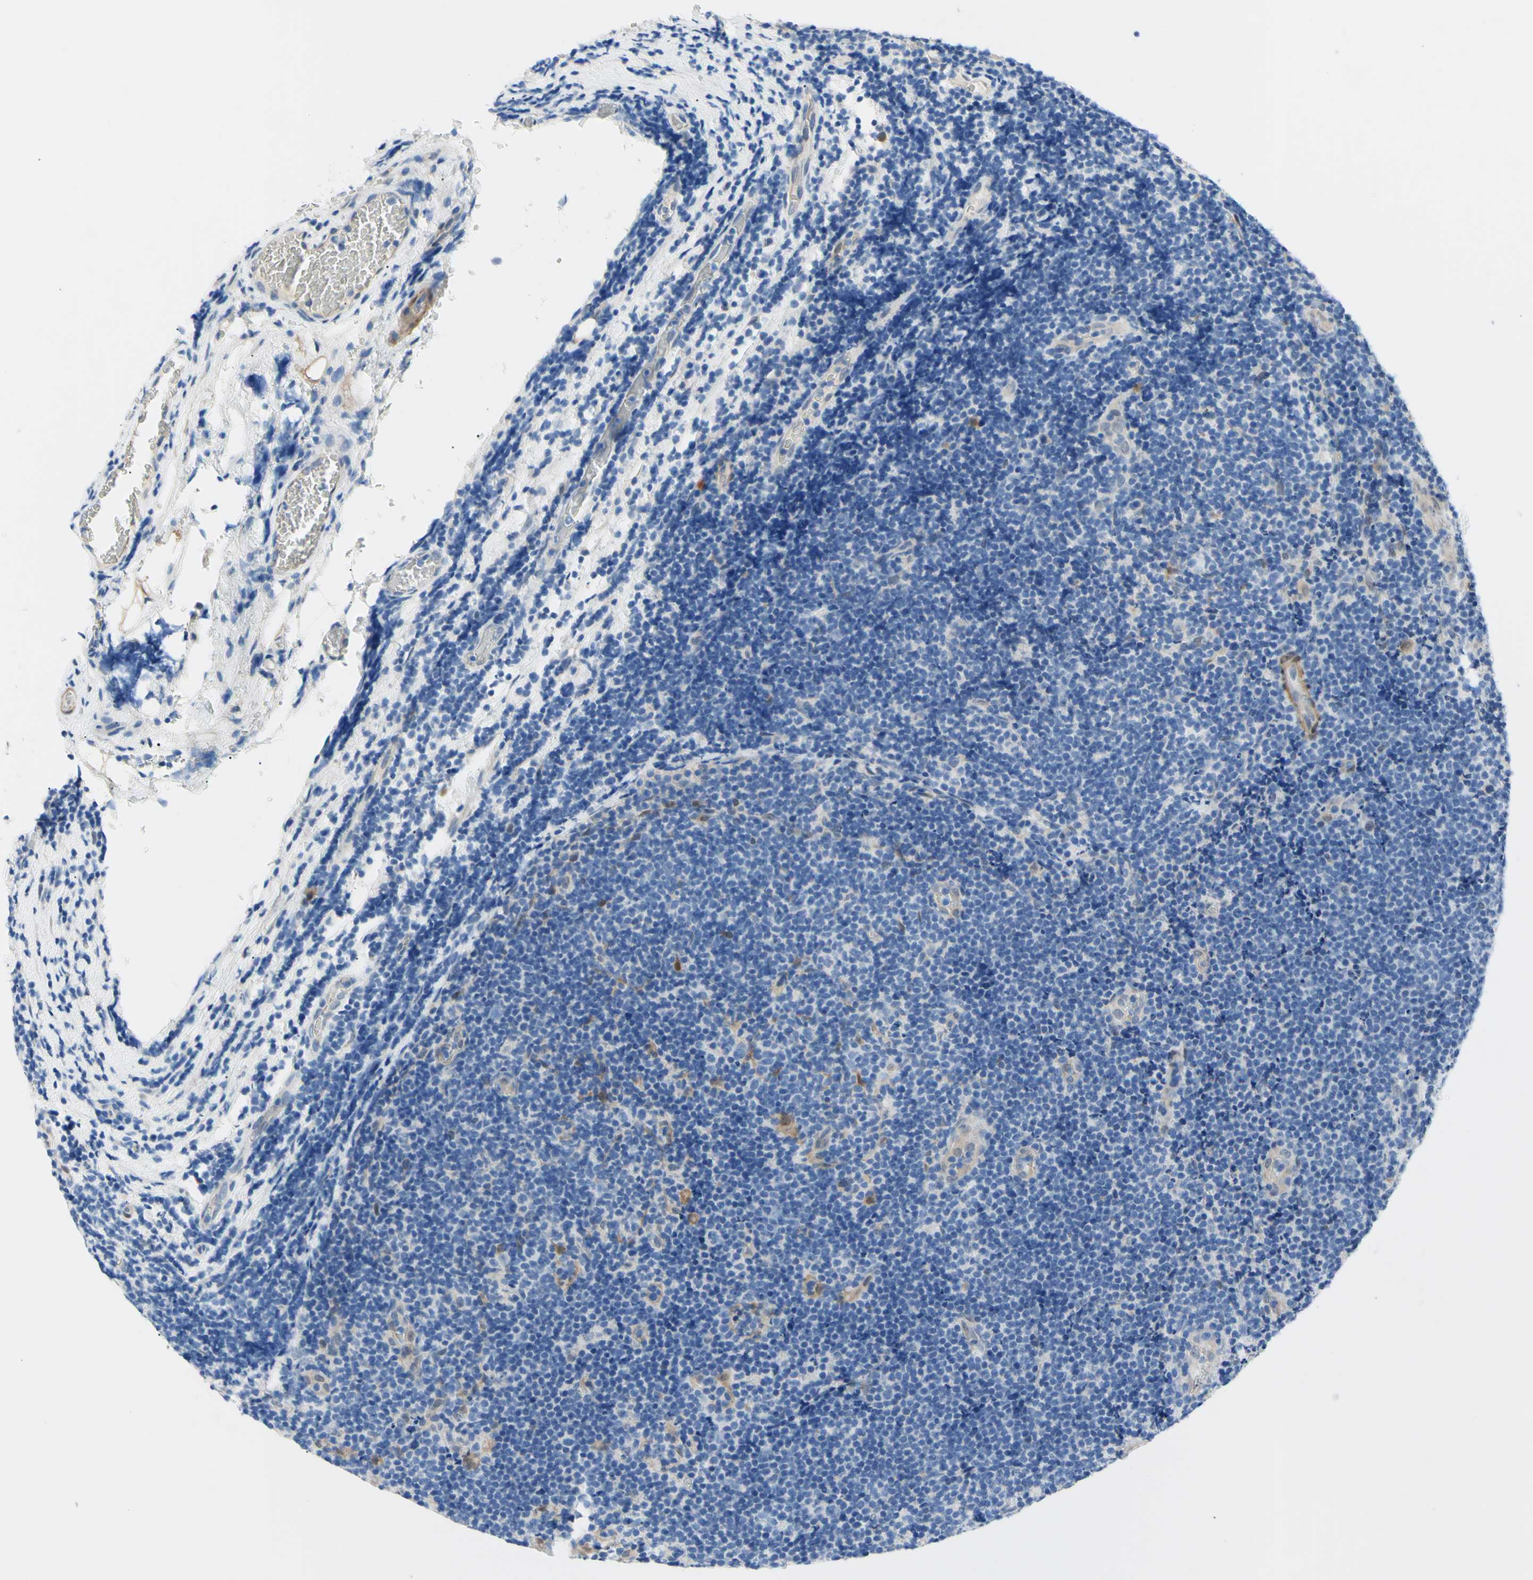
{"staining": {"intensity": "weak", "quantity": "25%-75%", "location": "cytoplasmic/membranous"}, "tissue": "lymphoma", "cell_type": "Tumor cells", "image_type": "cancer", "snomed": [{"axis": "morphology", "description": "Malignant lymphoma, non-Hodgkin's type, Low grade"}, {"axis": "topography", "description": "Lymph node"}], "caption": "A high-resolution histopathology image shows immunohistochemistry staining of malignant lymphoma, non-Hodgkin's type (low-grade), which reveals weak cytoplasmic/membranous expression in about 25%-75% of tumor cells.", "gene": "NOL3", "patient": {"sex": "male", "age": 83}}